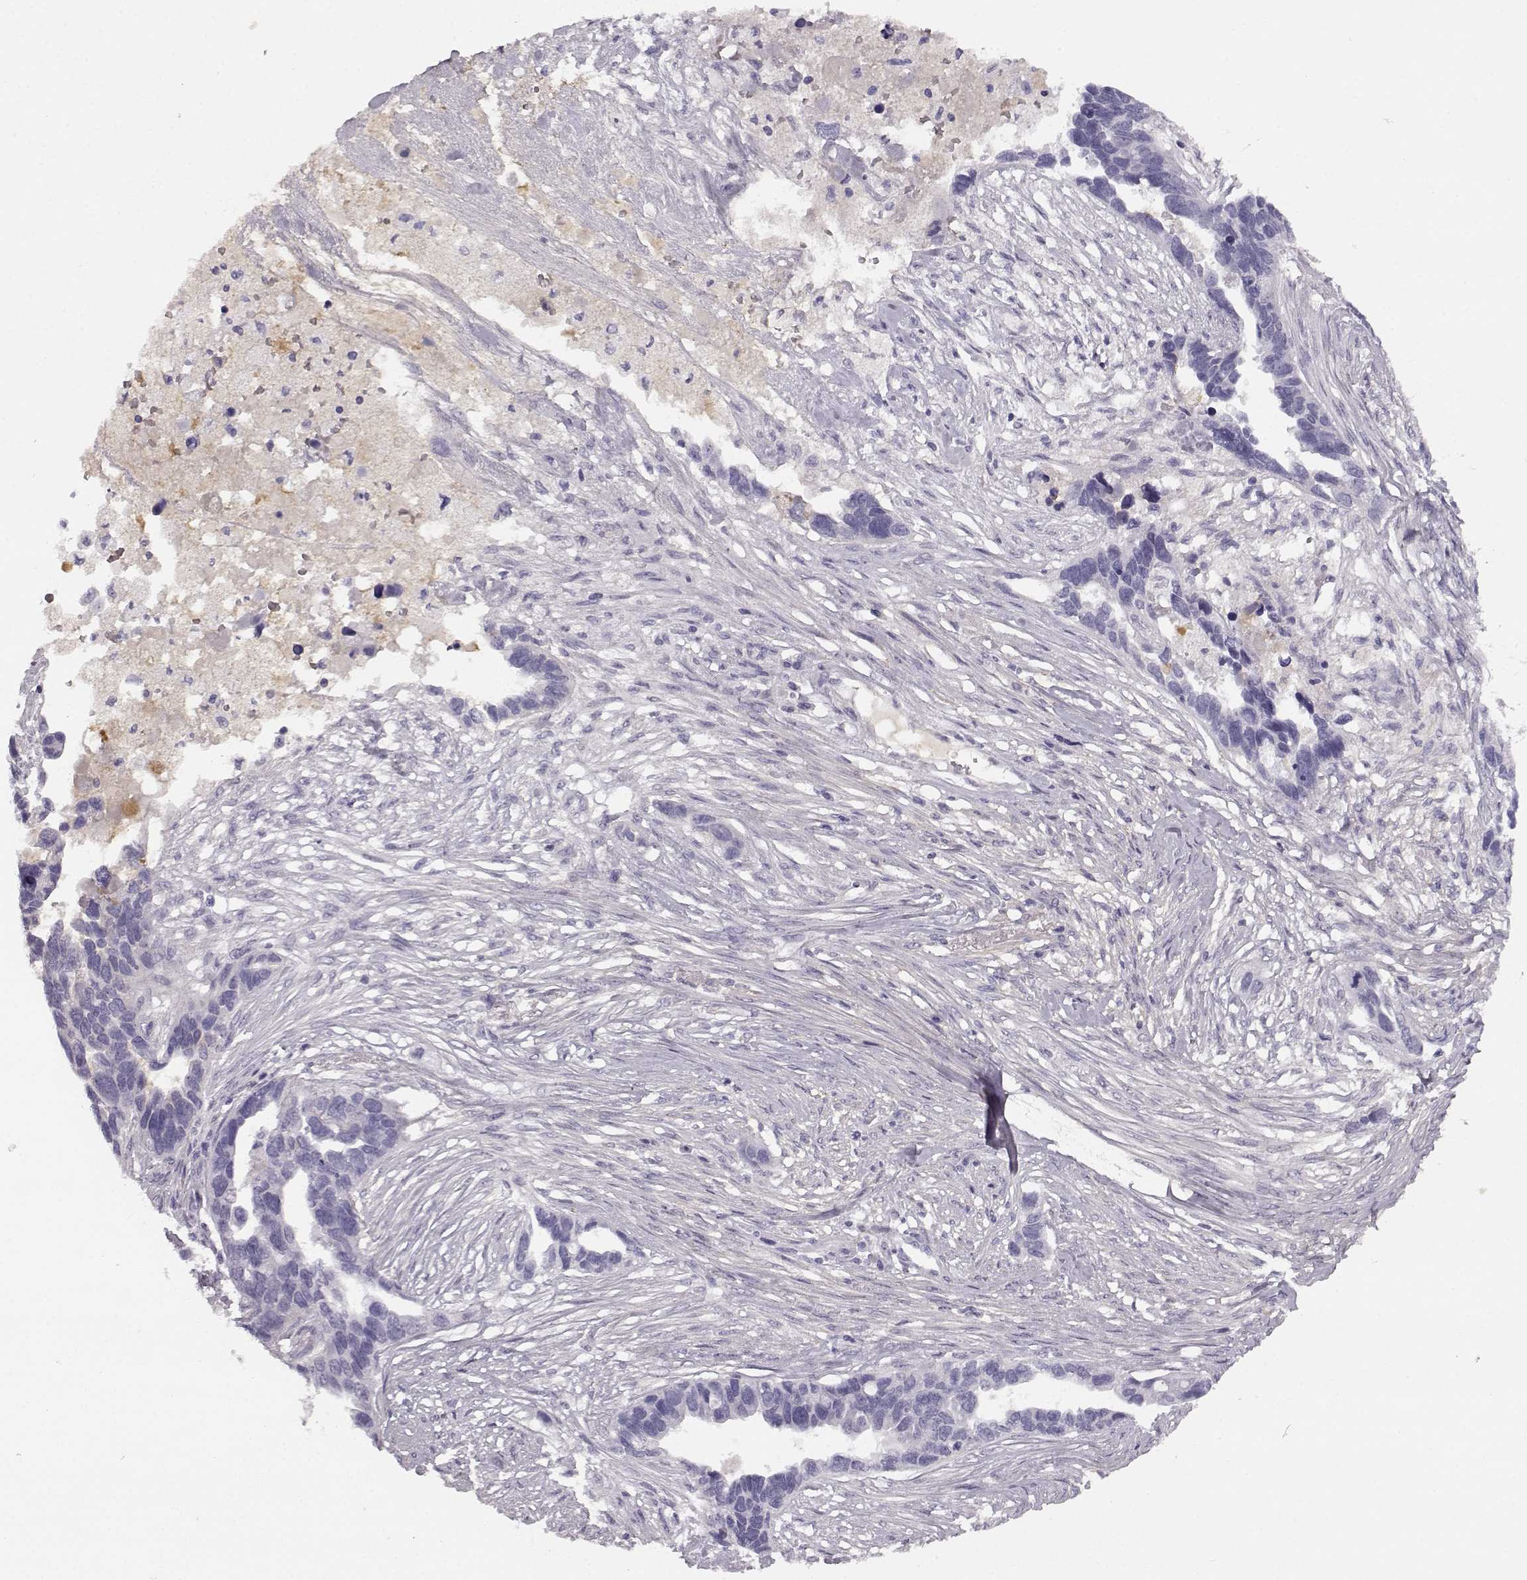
{"staining": {"intensity": "negative", "quantity": "none", "location": "none"}, "tissue": "ovarian cancer", "cell_type": "Tumor cells", "image_type": "cancer", "snomed": [{"axis": "morphology", "description": "Cystadenocarcinoma, serous, NOS"}, {"axis": "topography", "description": "Ovary"}], "caption": "IHC image of neoplastic tissue: ovarian serous cystadenocarcinoma stained with DAB exhibits no significant protein positivity in tumor cells.", "gene": "TRIM69", "patient": {"sex": "female", "age": 54}}